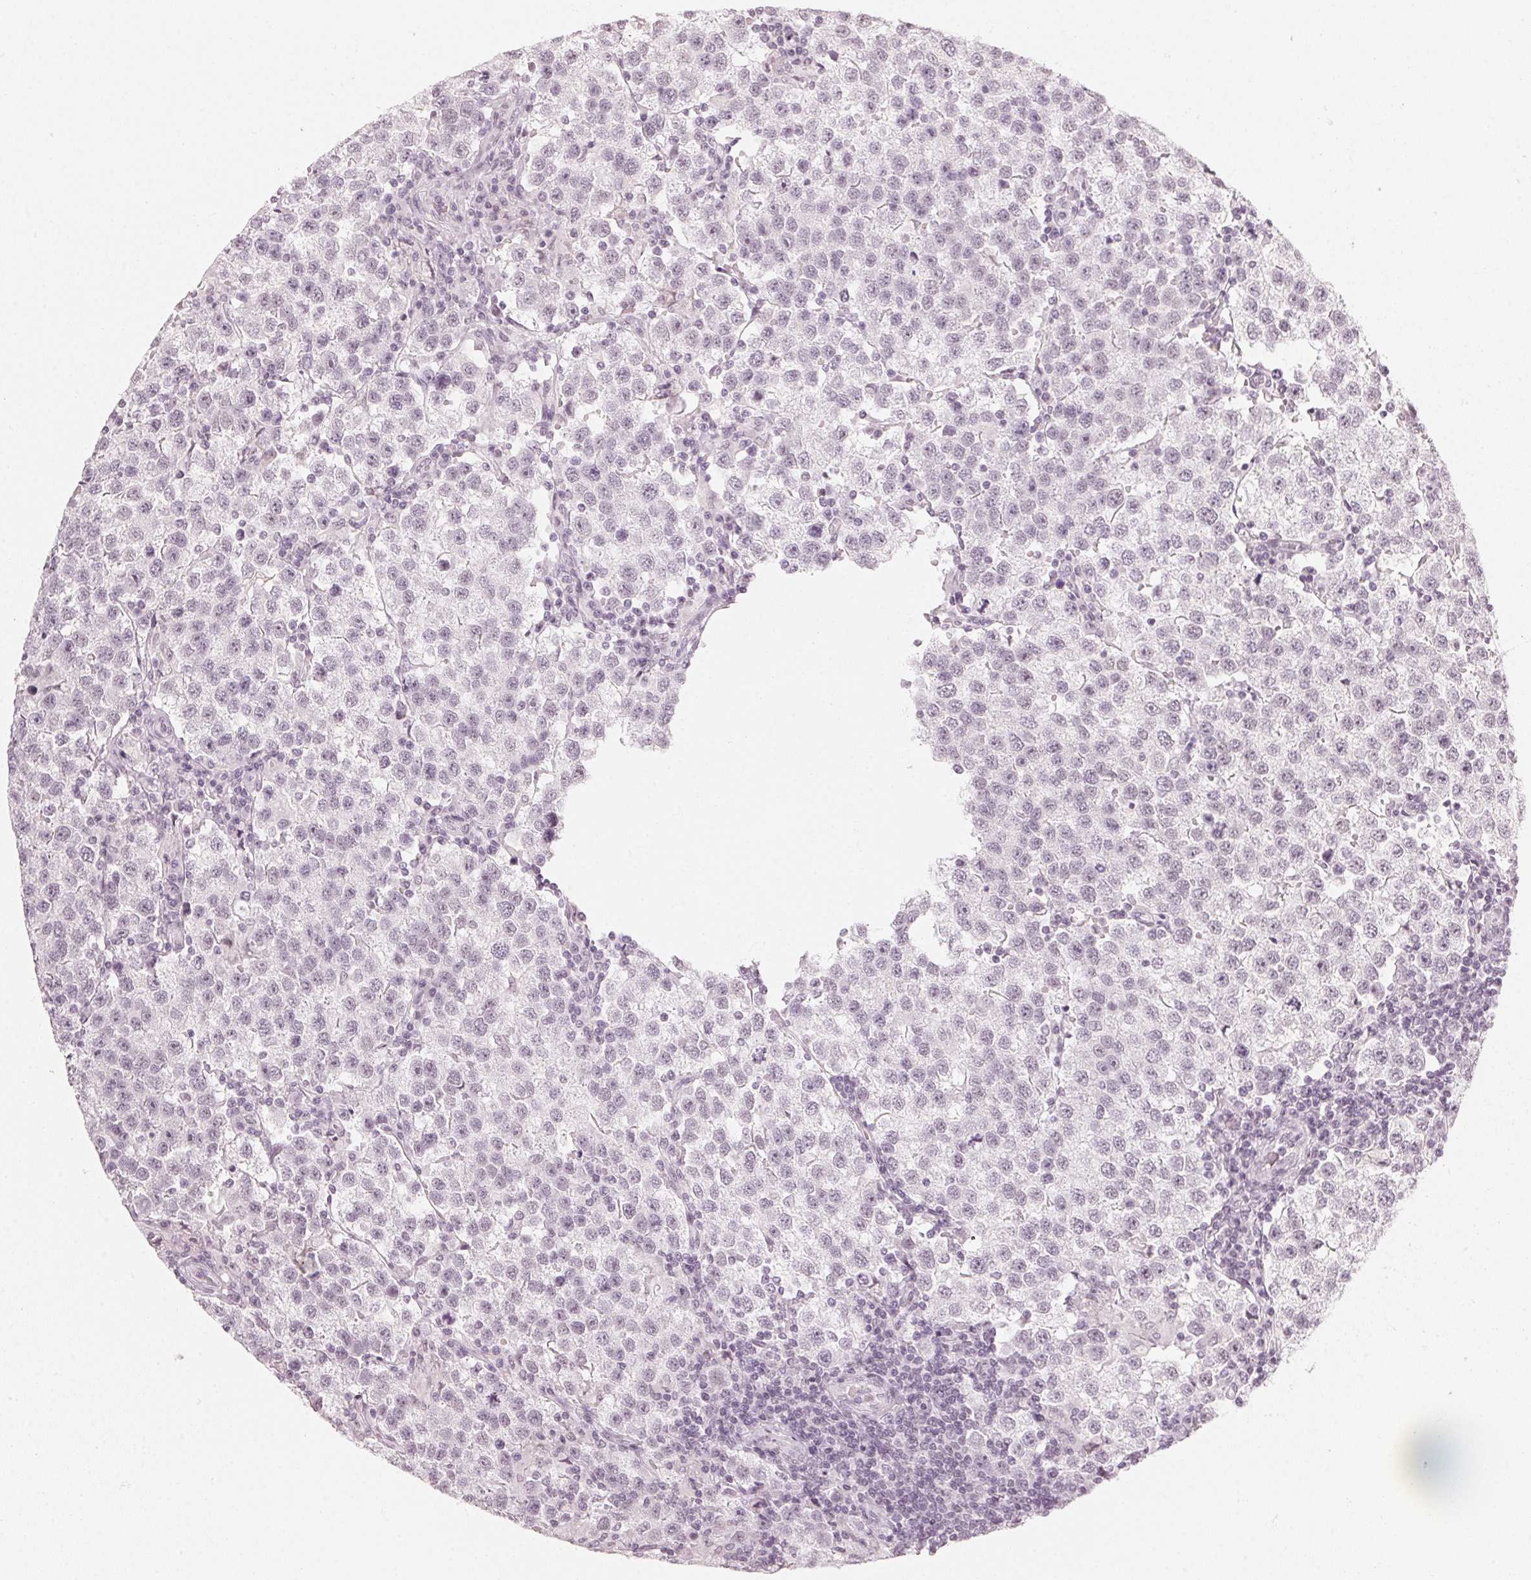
{"staining": {"intensity": "negative", "quantity": "none", "location": "none"}, "tissue": "testis cancer", "cell_type": "Tumor cells", "image_type": "cancer", "snomed": [{"axis": "morphology", "description": "Seminoma, NOS"}, {"axis": "topography", "description": "Testis"}], "caption": "Protein analysis of testis seminoma reveals no significant expression in tumor cells.", "gene": "DNAJC6", "patient": {"sex": "male", "age": 37}}